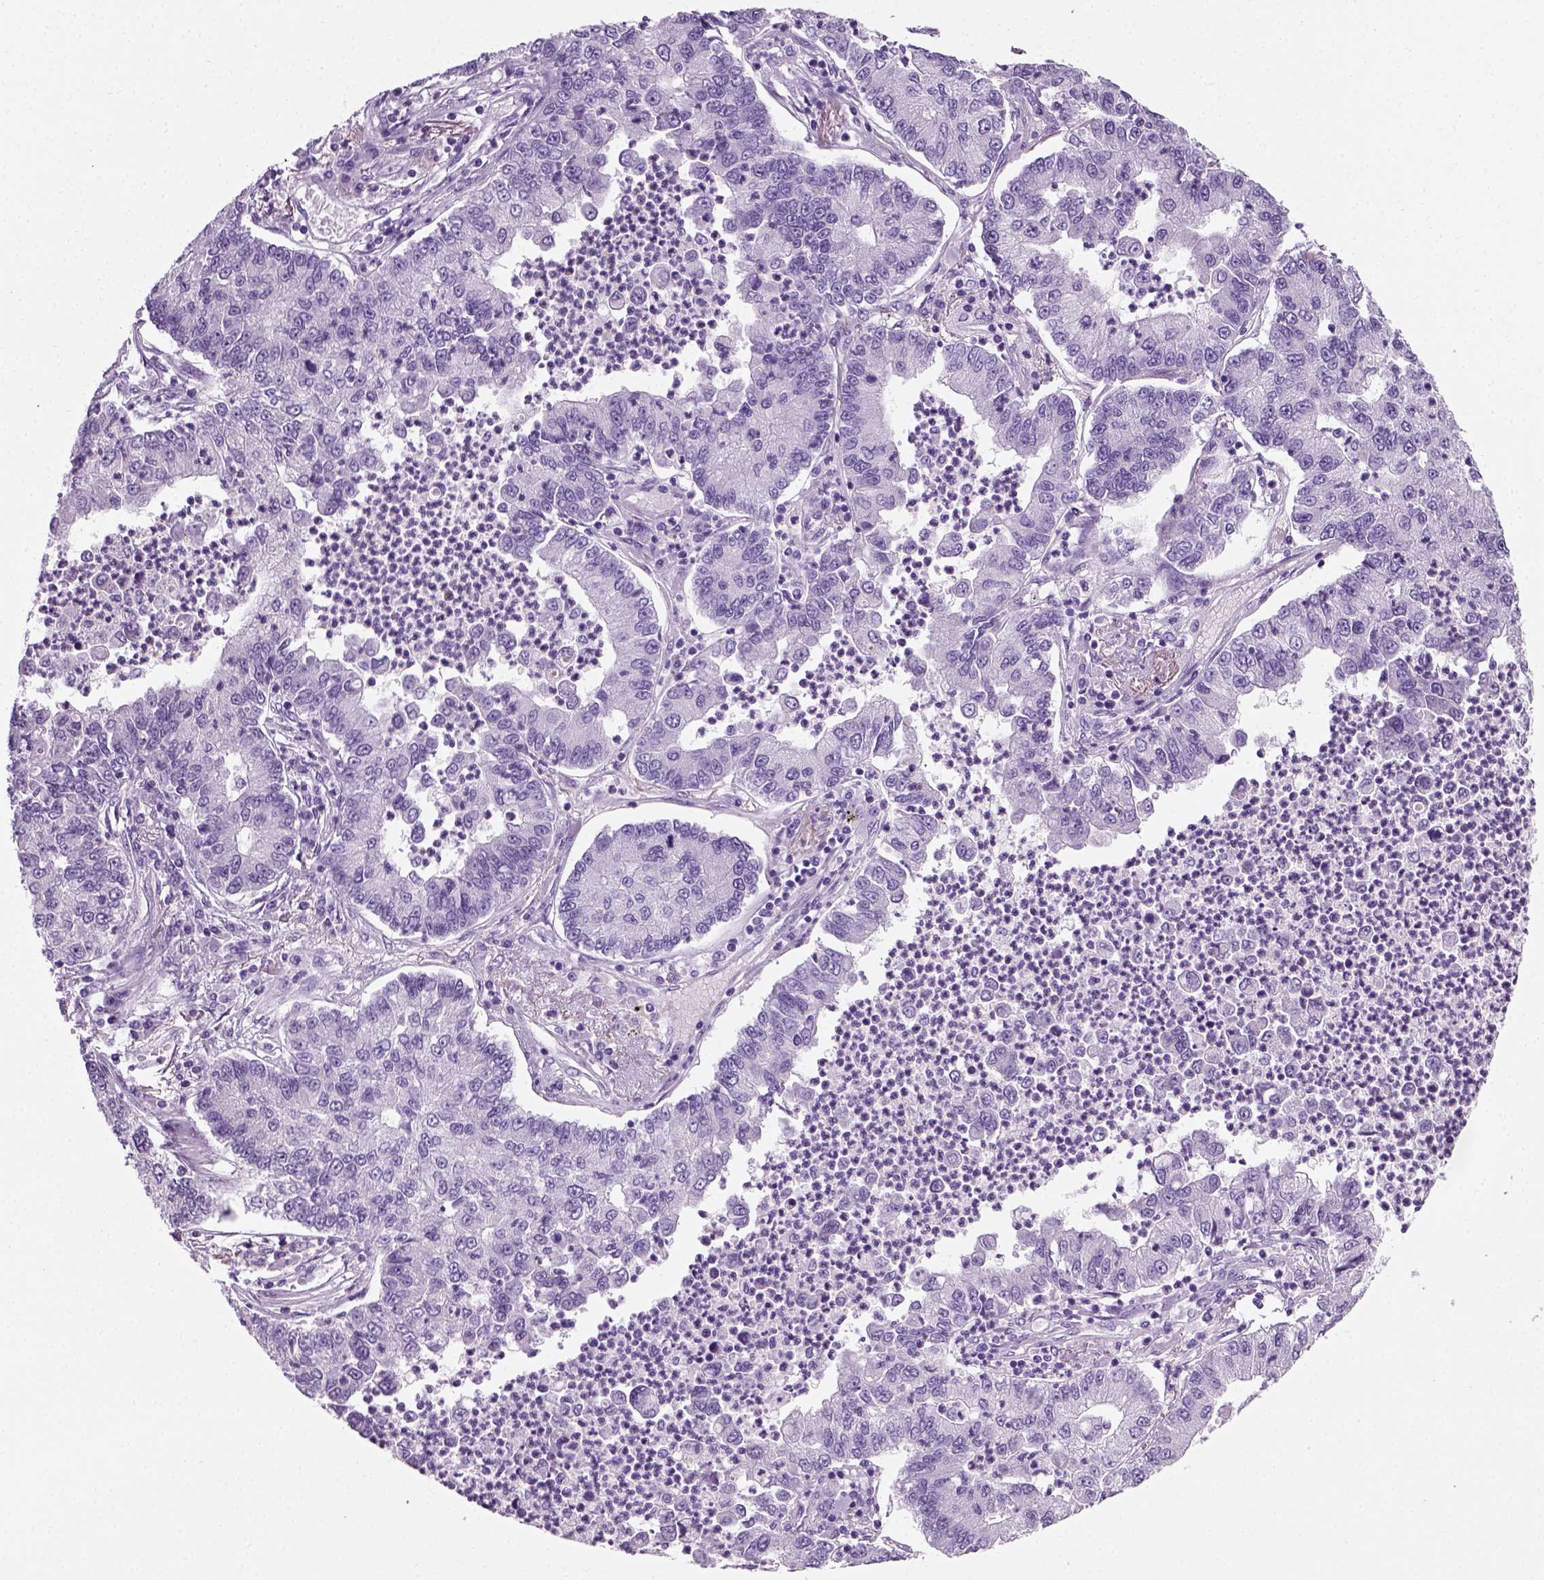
{"staining": {"intensity": "negative", "quantity": "none", "location": "none"}, "tissue": "lung cancer", "cell_type": "Tumor cells", "image_type": "cancer", "snomed": [{"axis": "morphology", "description": "Adenocarcinoma, NOS"}, {"axis": "topography", "description": "Lung"}], "caption": "Tumor cells are negative for protein expression in human lung cancer.", "gene": "SPATA31E1", "patient": {"sex": "female", "age": 57}}